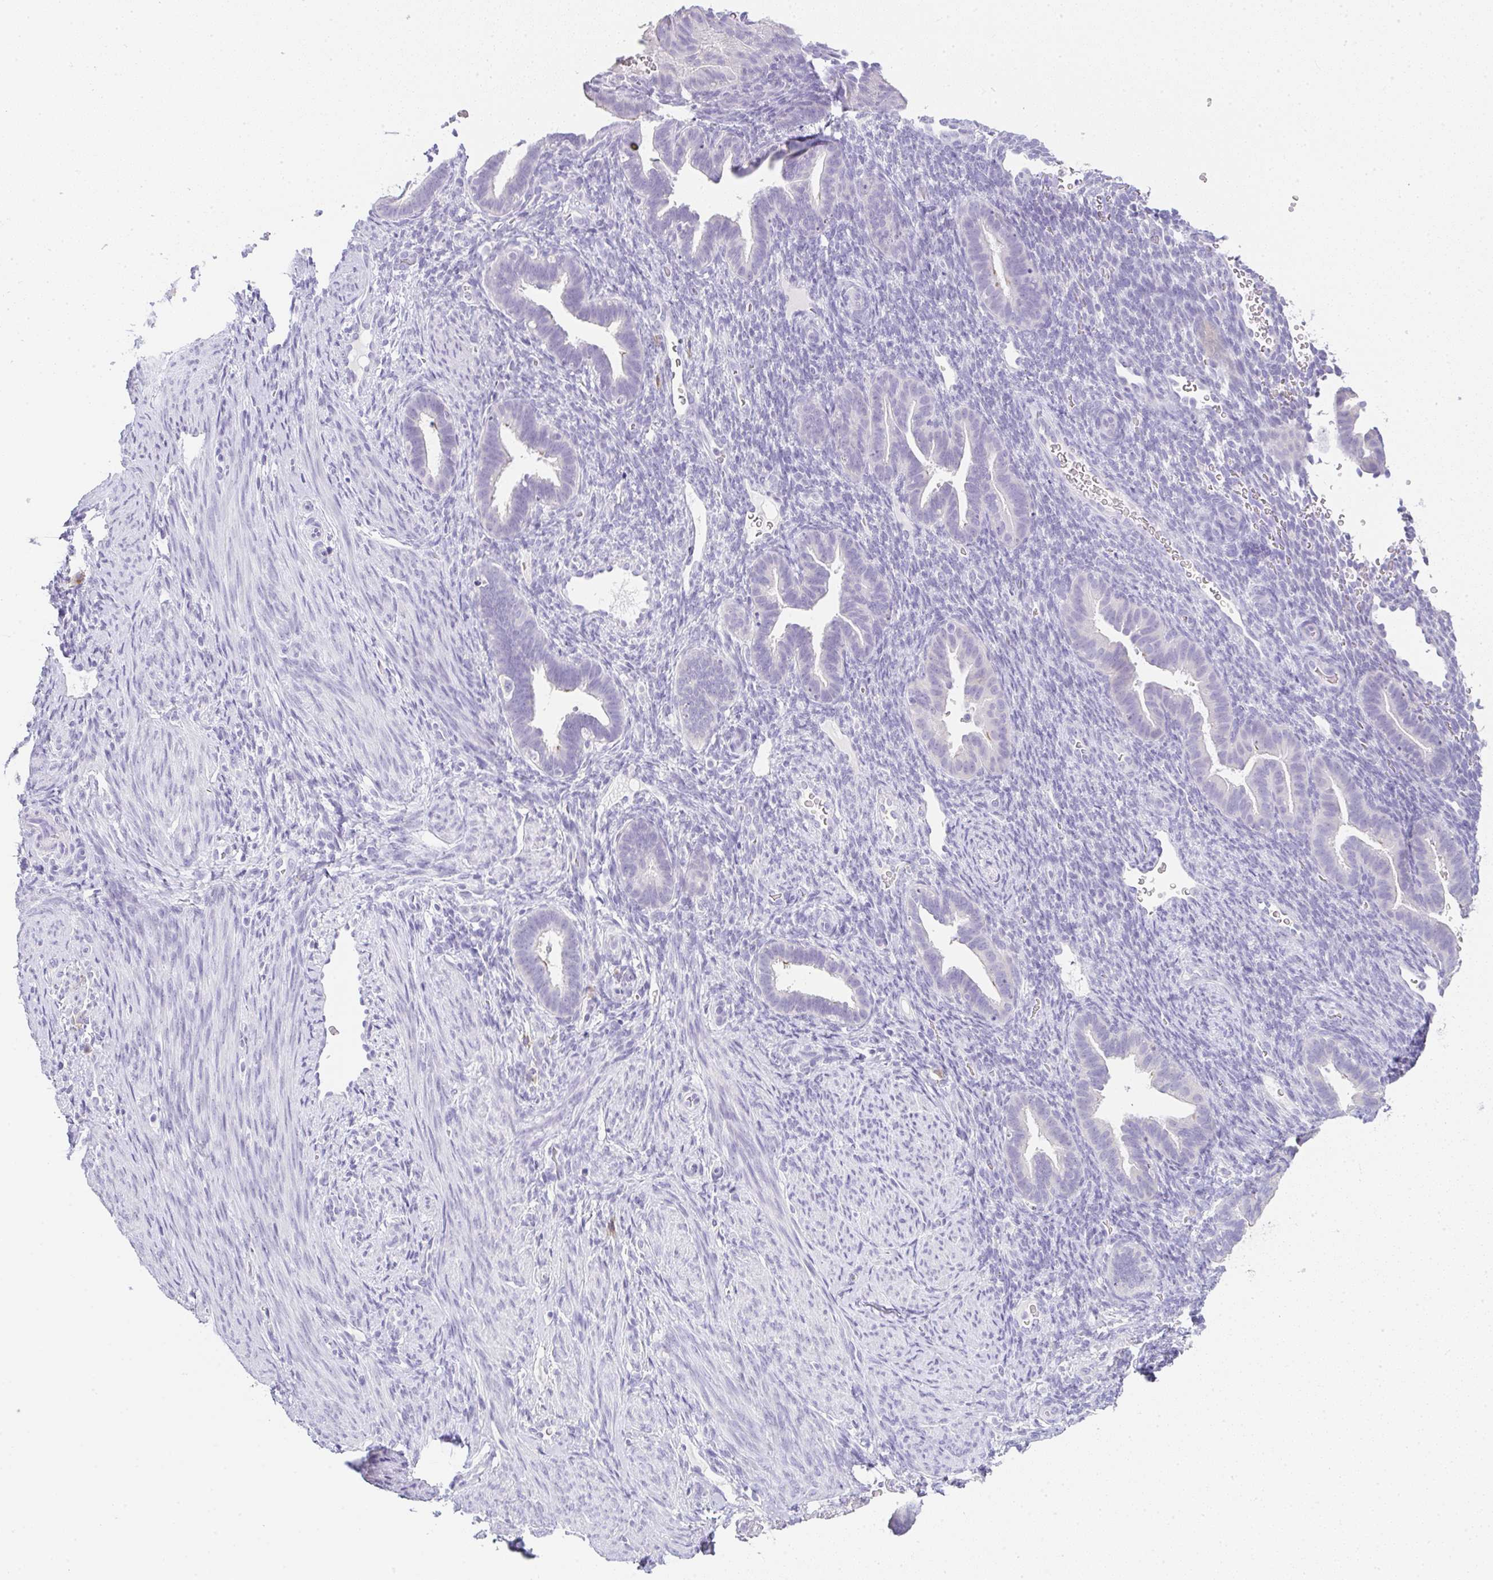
{"staining": {"intensity": "negative", "quantity": "none", "location": "none"}, "tissue": "endometrium", "cell_type": "Cells in endometrial stroma", "image_type": "normal", "snomed": [{"axis": "morphology", "description": "Normal tissue, NOS"}, {"axis": "topography", "description": "Endometrium"}], "caption": "DAB immunohistochemical staining of benign human endometrium demonstrates no significant staining in cells in endometrial stroma.", "gene": "LPAR4", "patient": {"sex": "female", "age": 34}}